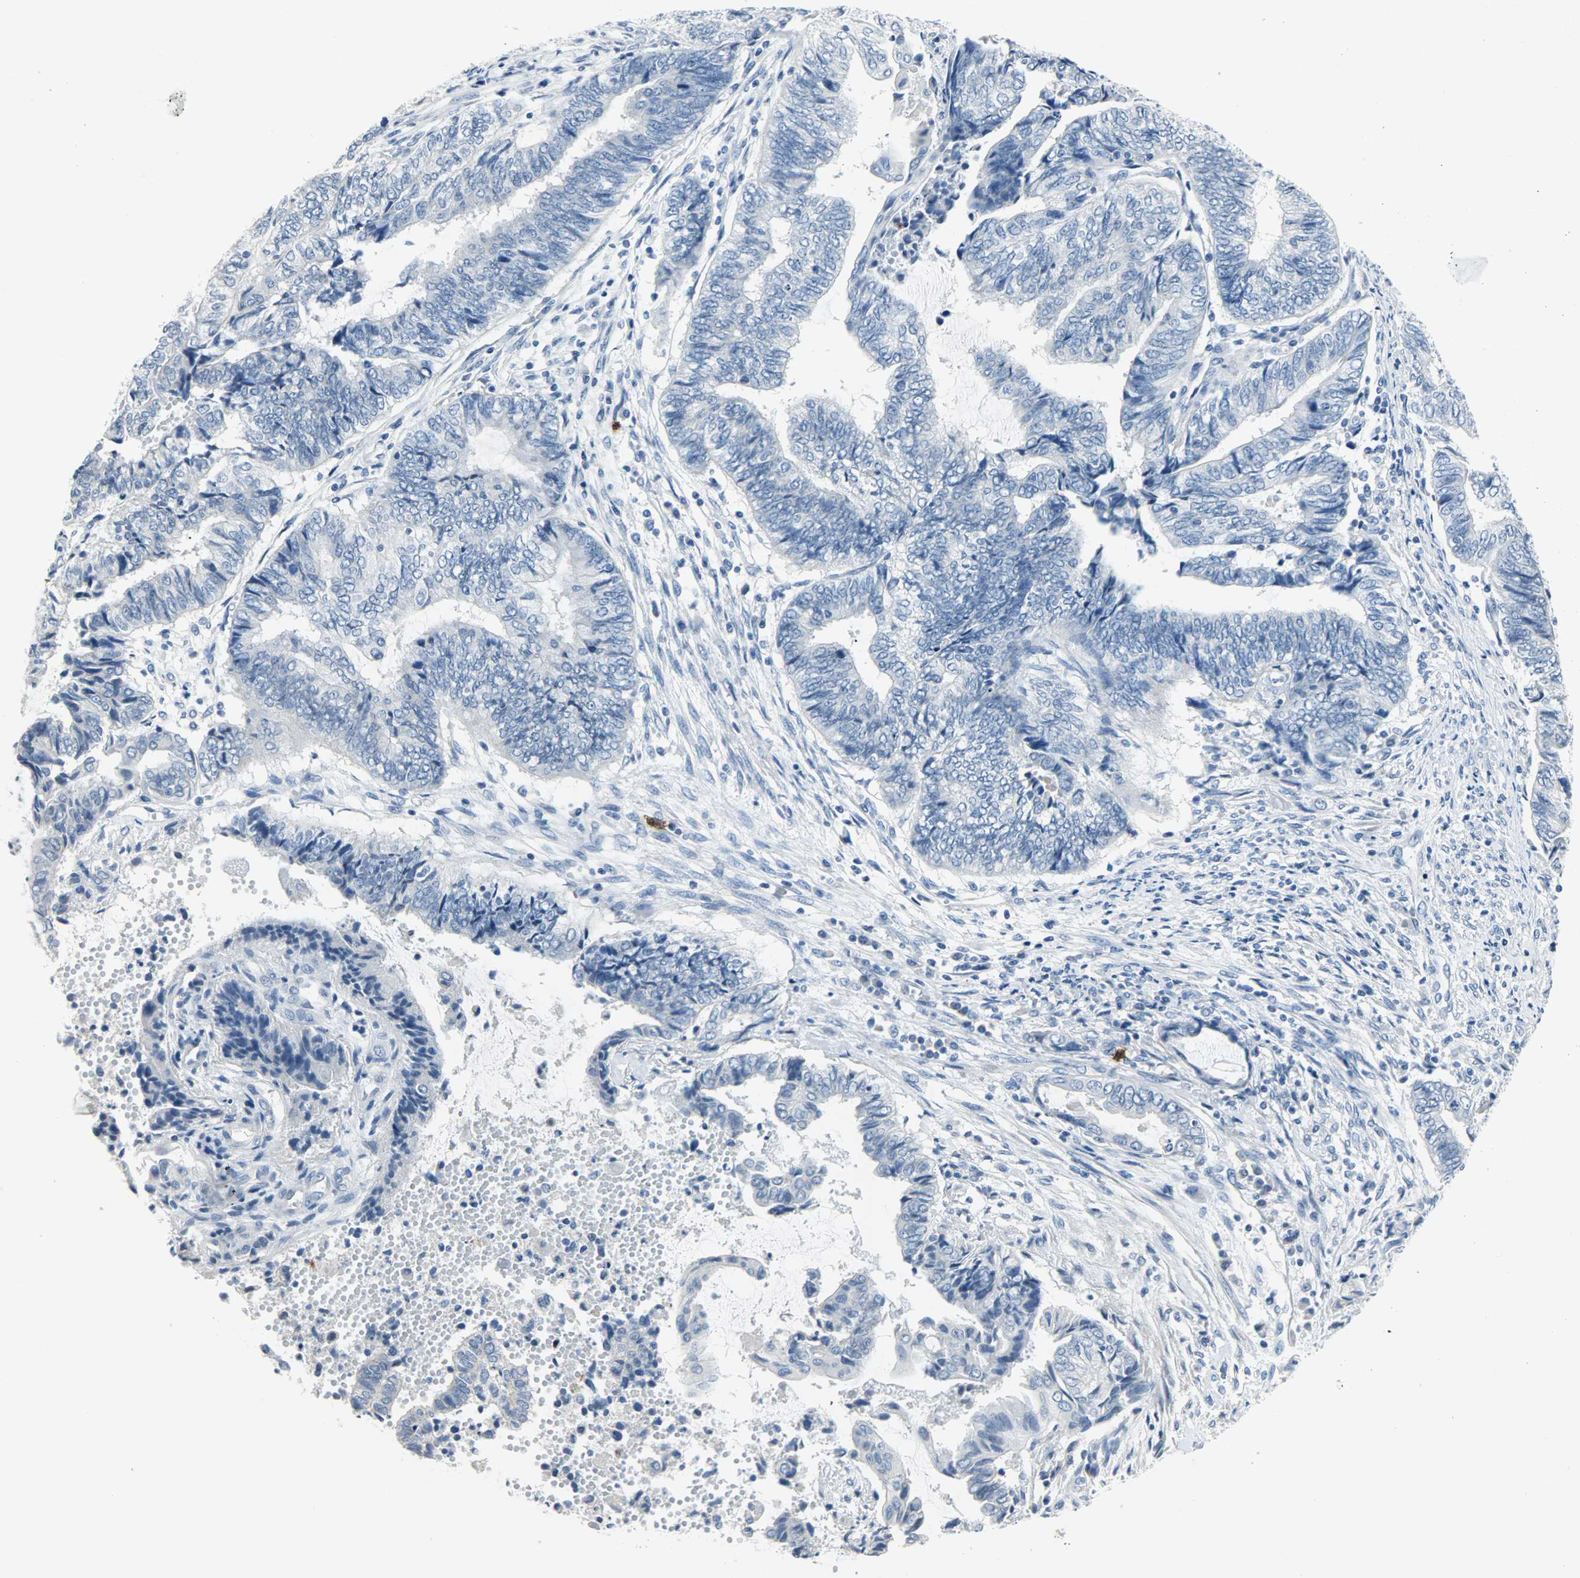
{"staining": {"intensity": "negative", "quantity": "none", "location": "none"}, "tissue": "endometrial cancer", "cell_type": "Tumor cells", "image_type": "cancer", "snomed": [{"axis": "morphology", "description": "Adenocarcinoma, NOS"}, {"axis": "topography", "description": "Uterus"}, {"axis": "topography", "description": "Endometrium"}], "caption": "DAB immunohistochemical staining of endometrial adenocarcinoma displays no significant positivity in tumor cells.", "gene": "CEBPE", "patient": {"sex": "female", "age": 70}}